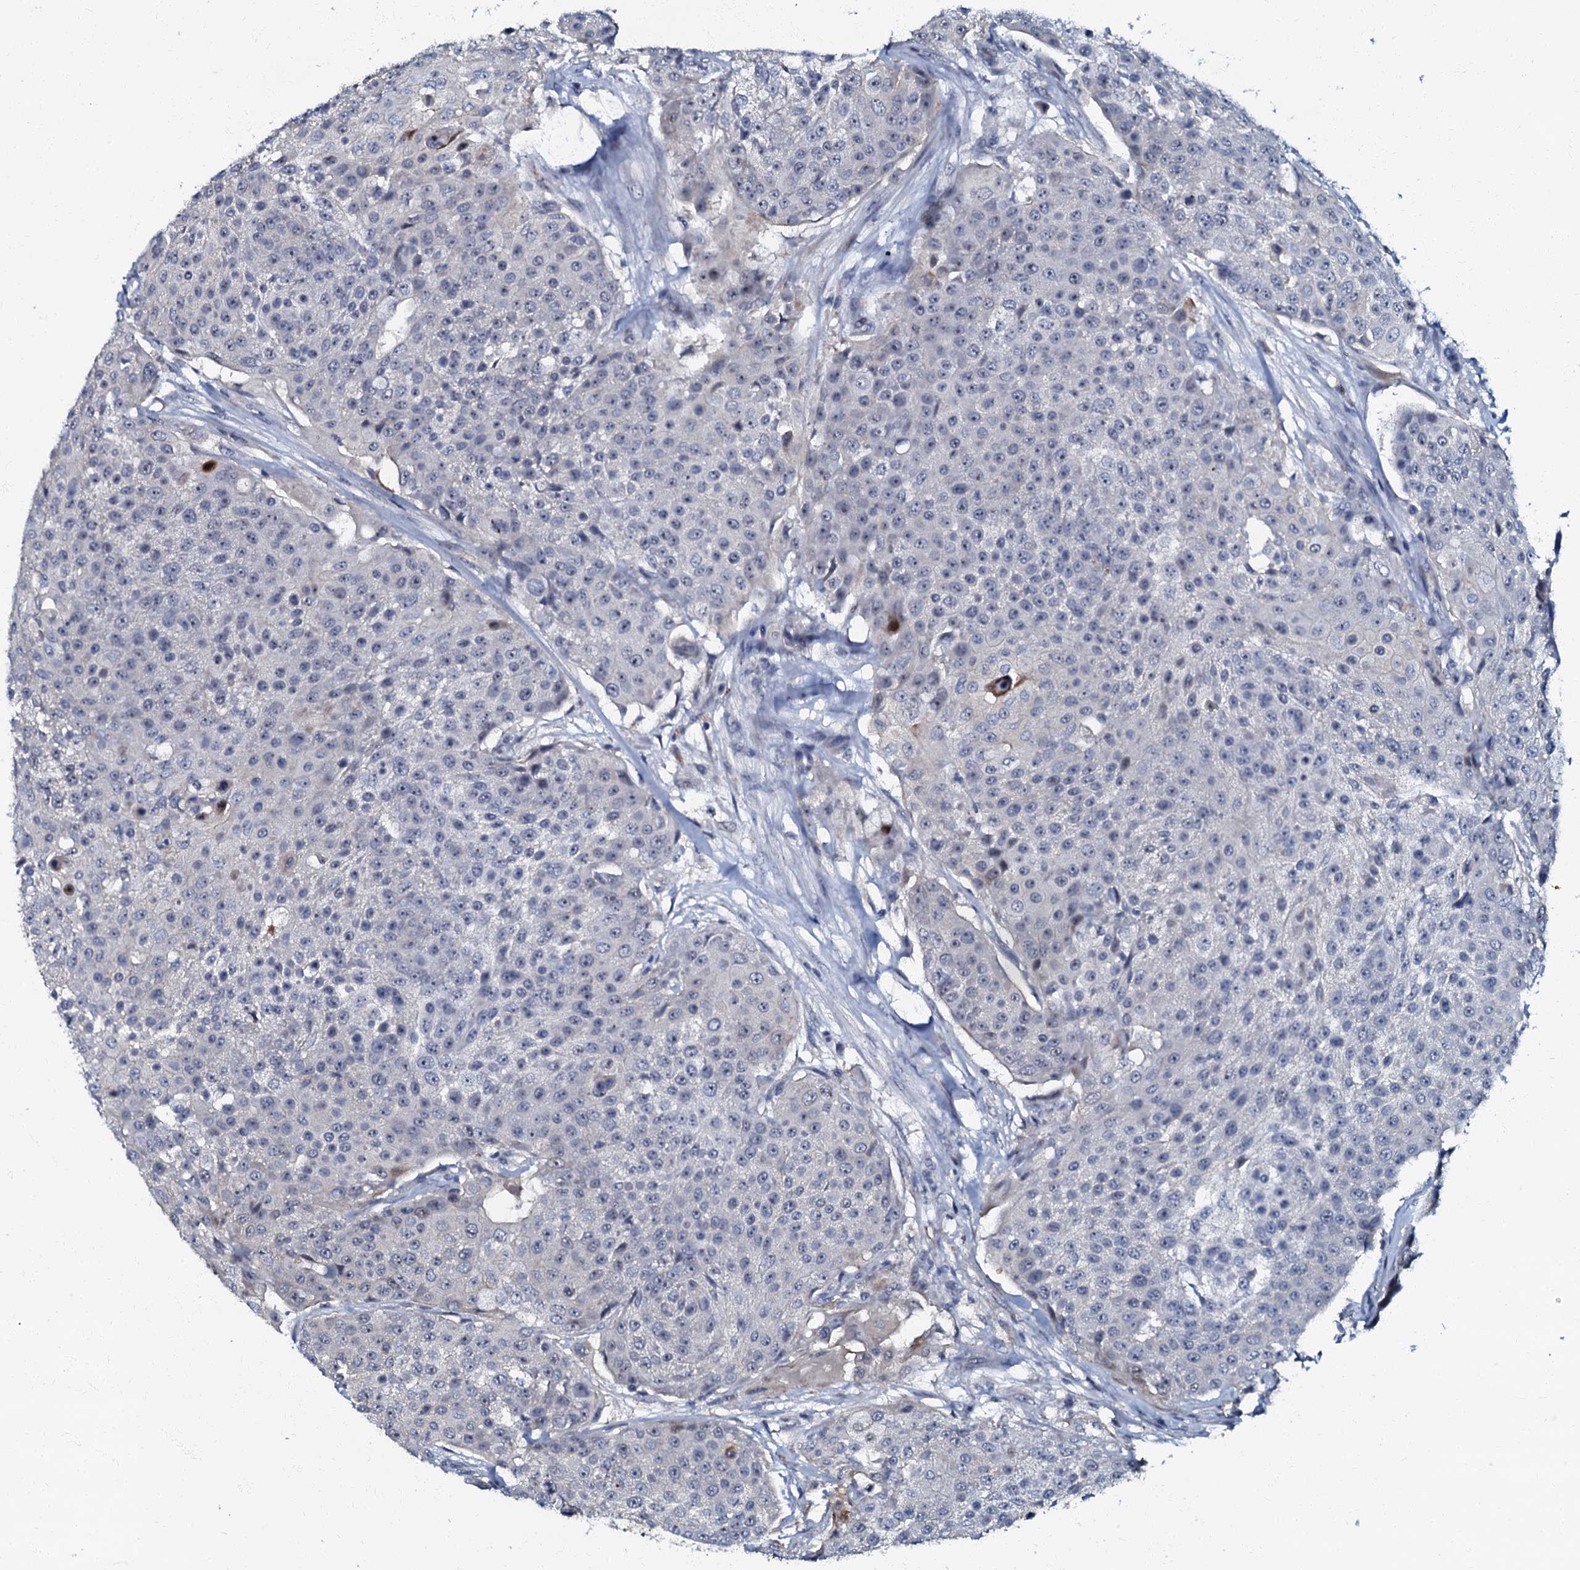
{"staining": {"intensity": "negative", "quantity": "none", "location": "none"}, "tissue": "urothelial cancer", "cell_type": "Tumor cells", "image_type": "cancer", "snomed": [{"axis": "morphology", "description": "Urothelial carcinoma, High grade"}, {"axis": "topography", "description": "Urinary bladder"}], "caption": "There is no significant positivity in tumor cells of urothelial carcinoma (high-grade).", "gene": "OLAH", "patient": {"sex": "female", "age": 63}}